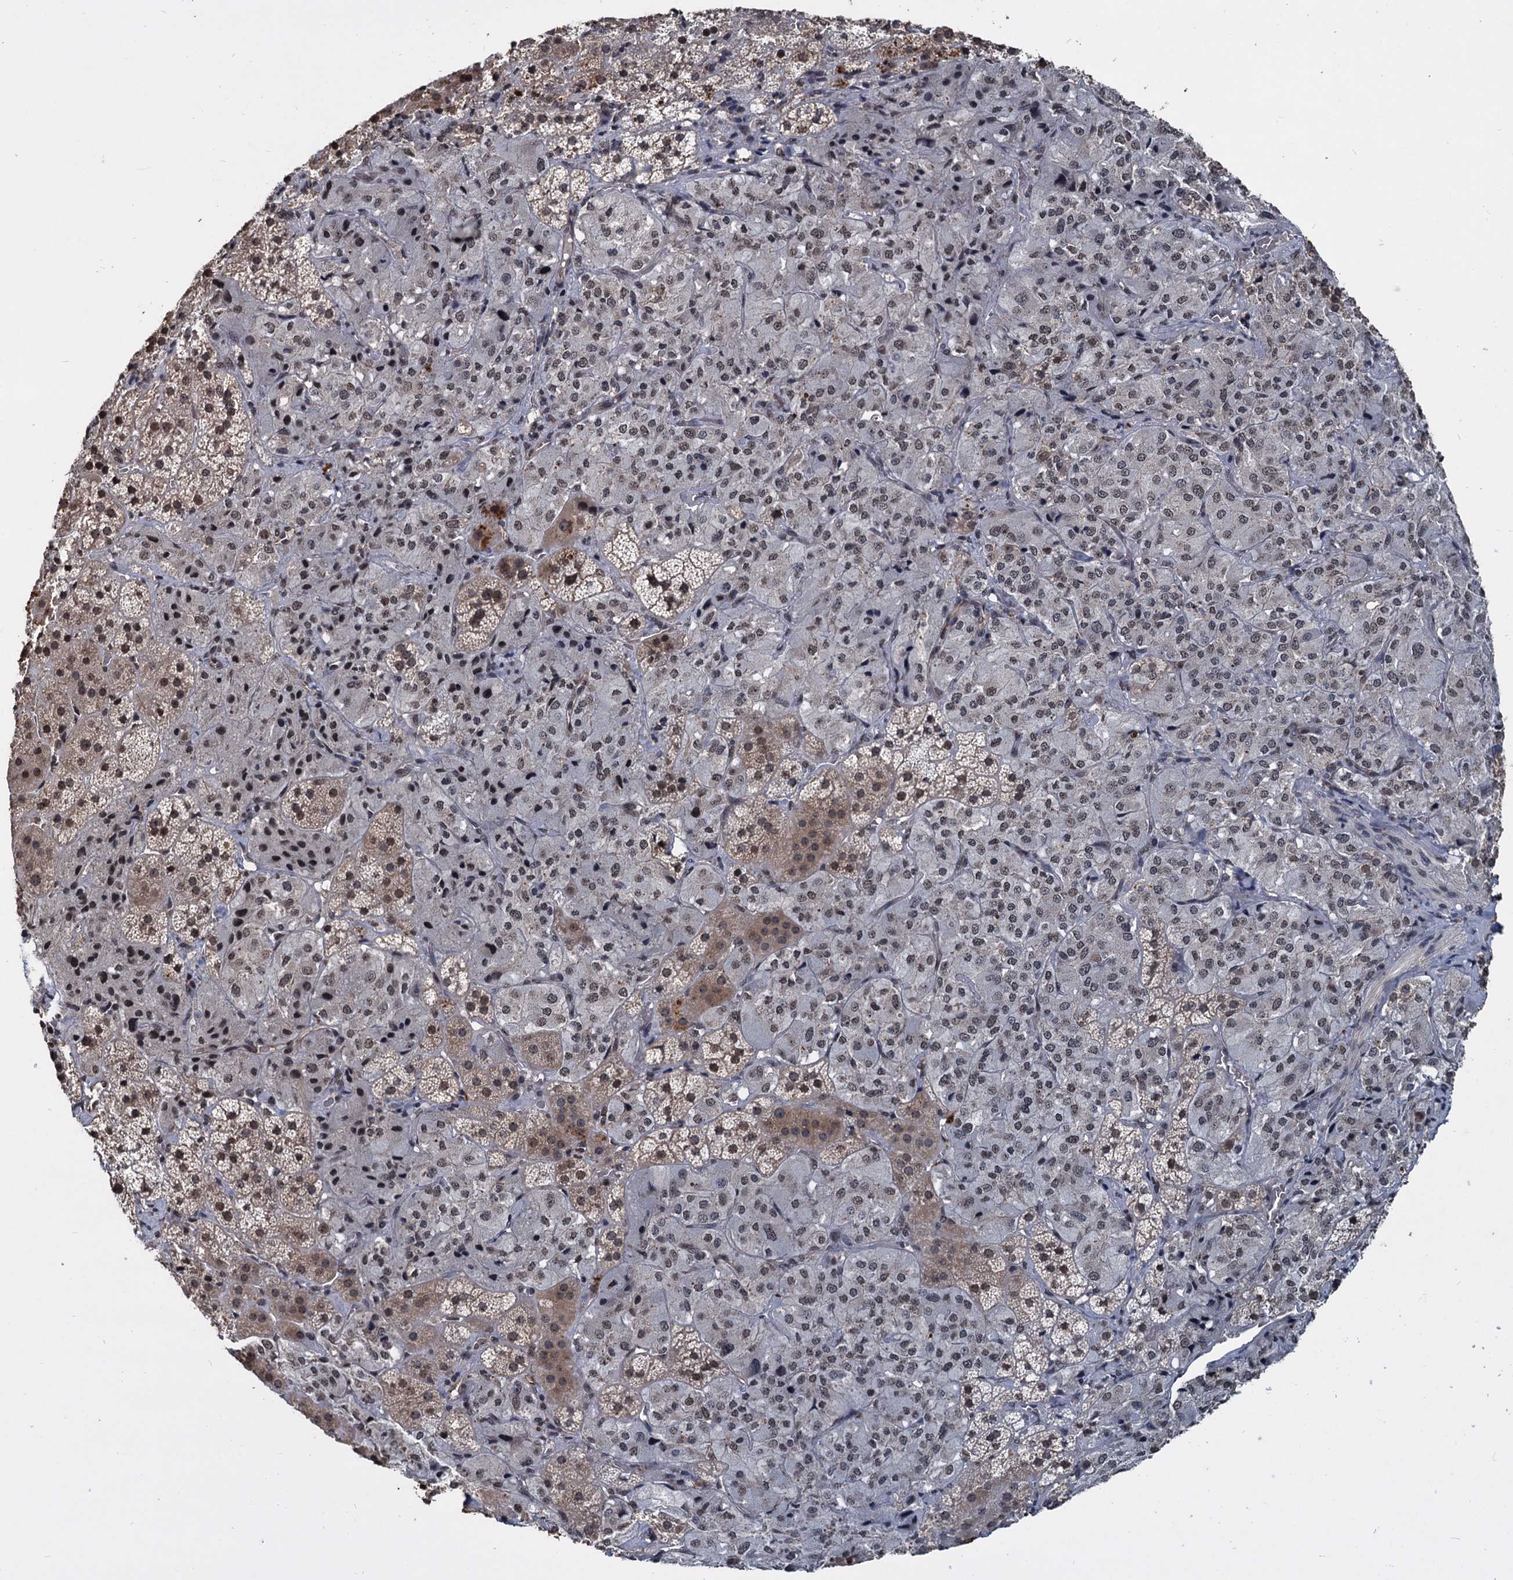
{"staining": {"intensity": "moderate", "quantity": "25%-75%", "location": "cytoplasmic/membranous,nuclear"}, "tissue": "adrenal gland", "cell_type": "Glandular cells", "image_type": "normal", "snomed": [{"axis": "morphology", "description": "Normal tissue, NOS"}, {"axis": "topography", "description": "Adrenal gland"}], "caption": "Moderate cytoplasmic/membranous,nuclear protein expression is appreciated in about 25%-75% of glandular cells in adrenal gland. (Stains: DAB in brown, nuclei in blue, Microscopy: brightfield microscopy at high magnification).", "gene": "FAM216B", "patient": {"sex": "female", "age": 44}}